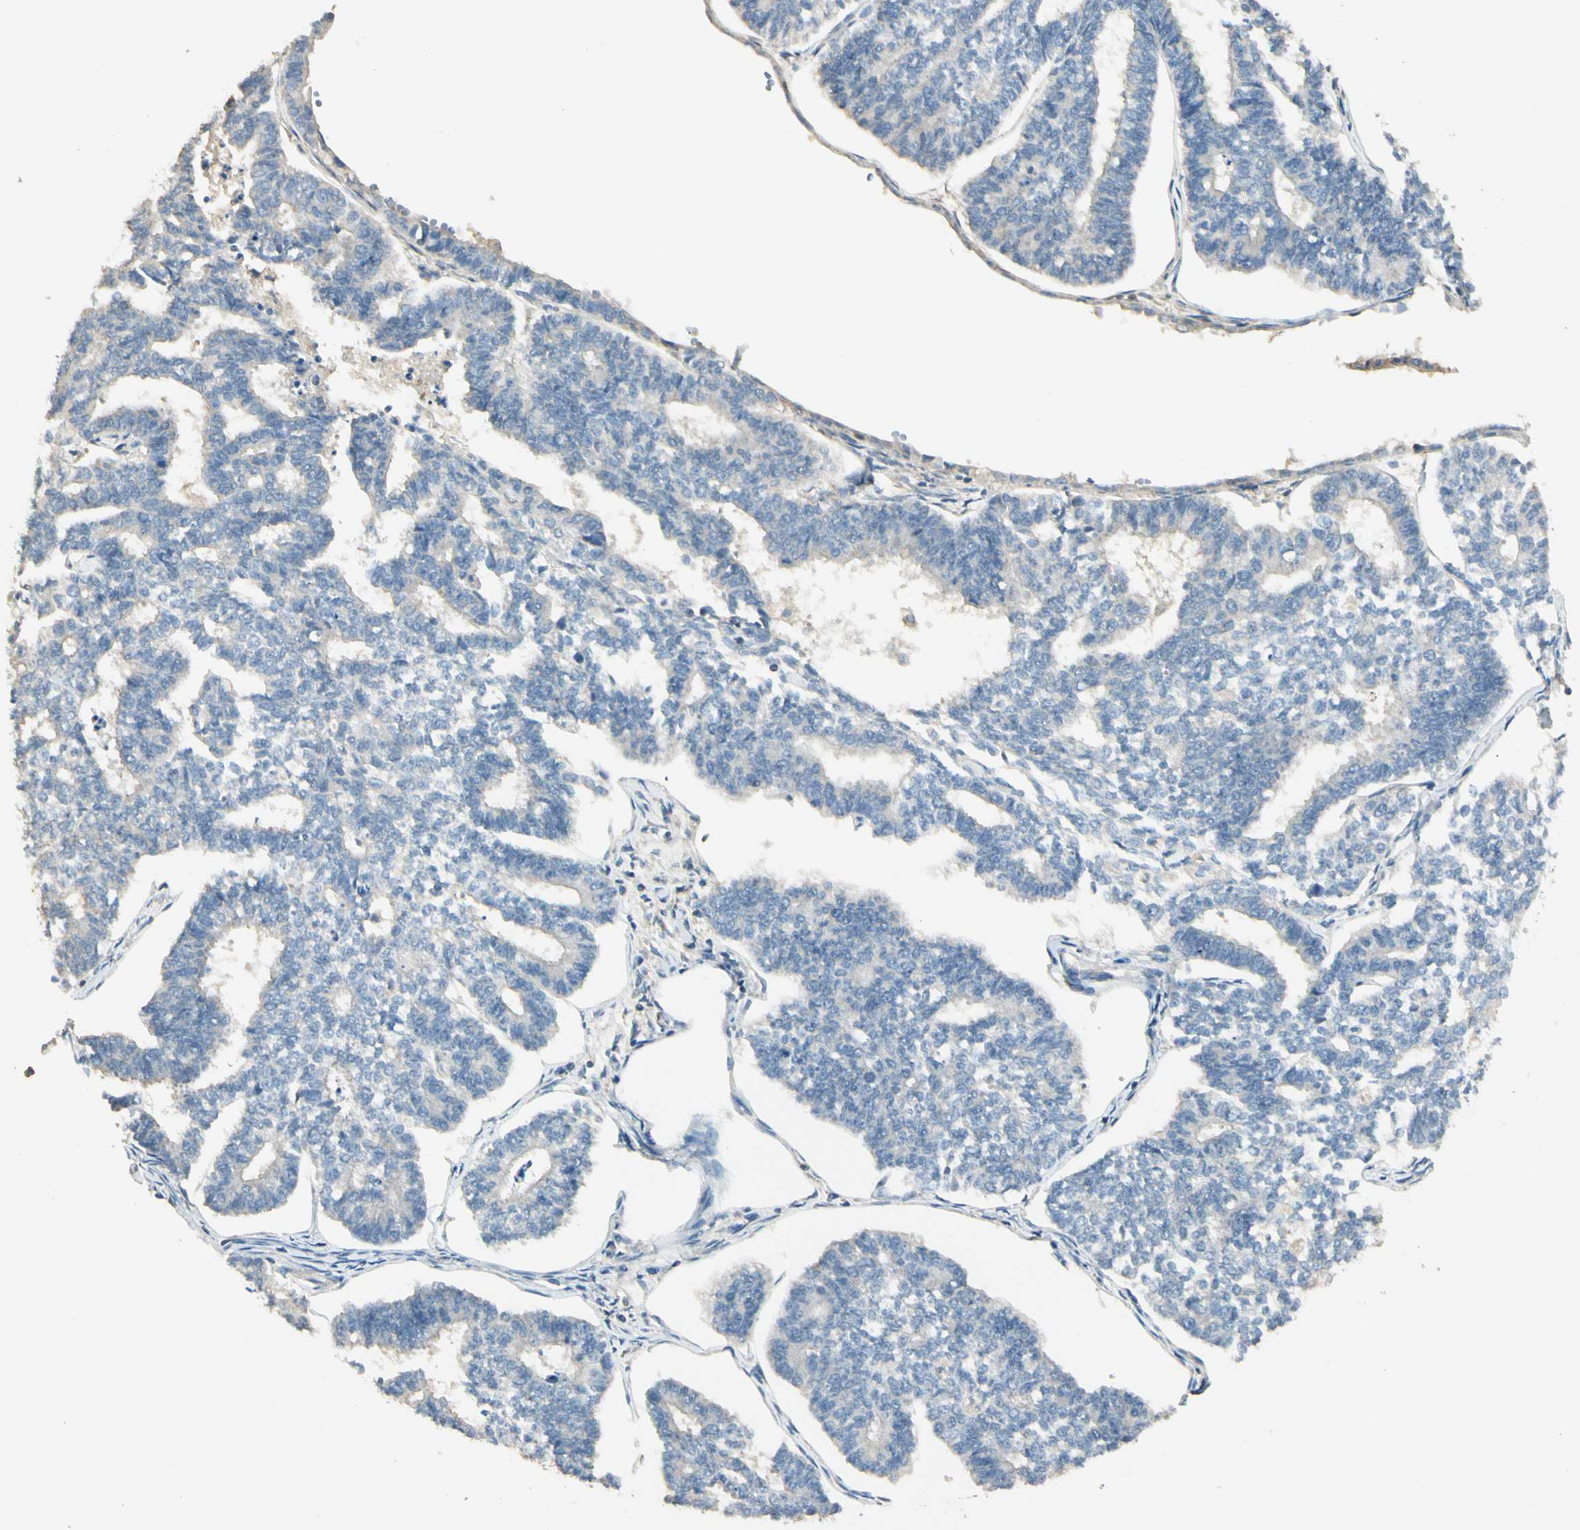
{"staining": {"intensity": "negative", "quantity": "none", "location": "none"}, "tissue": "endometrial cancer", "cell_type": "Tumor cells", "image_type": "cancer", "snomed": [{"axis": "morphology", "description": "Adenocarcinoma, NOS"}, {"axis": "topography", "description": "Endometrium"}], "caption": "Protein analysis of endometrial cancer (adenocarcinoma) demonstrates no significant positivity in tumor cells.", "gene": "PLXNA1", "patient": {"sex": "female", "age": 70}}